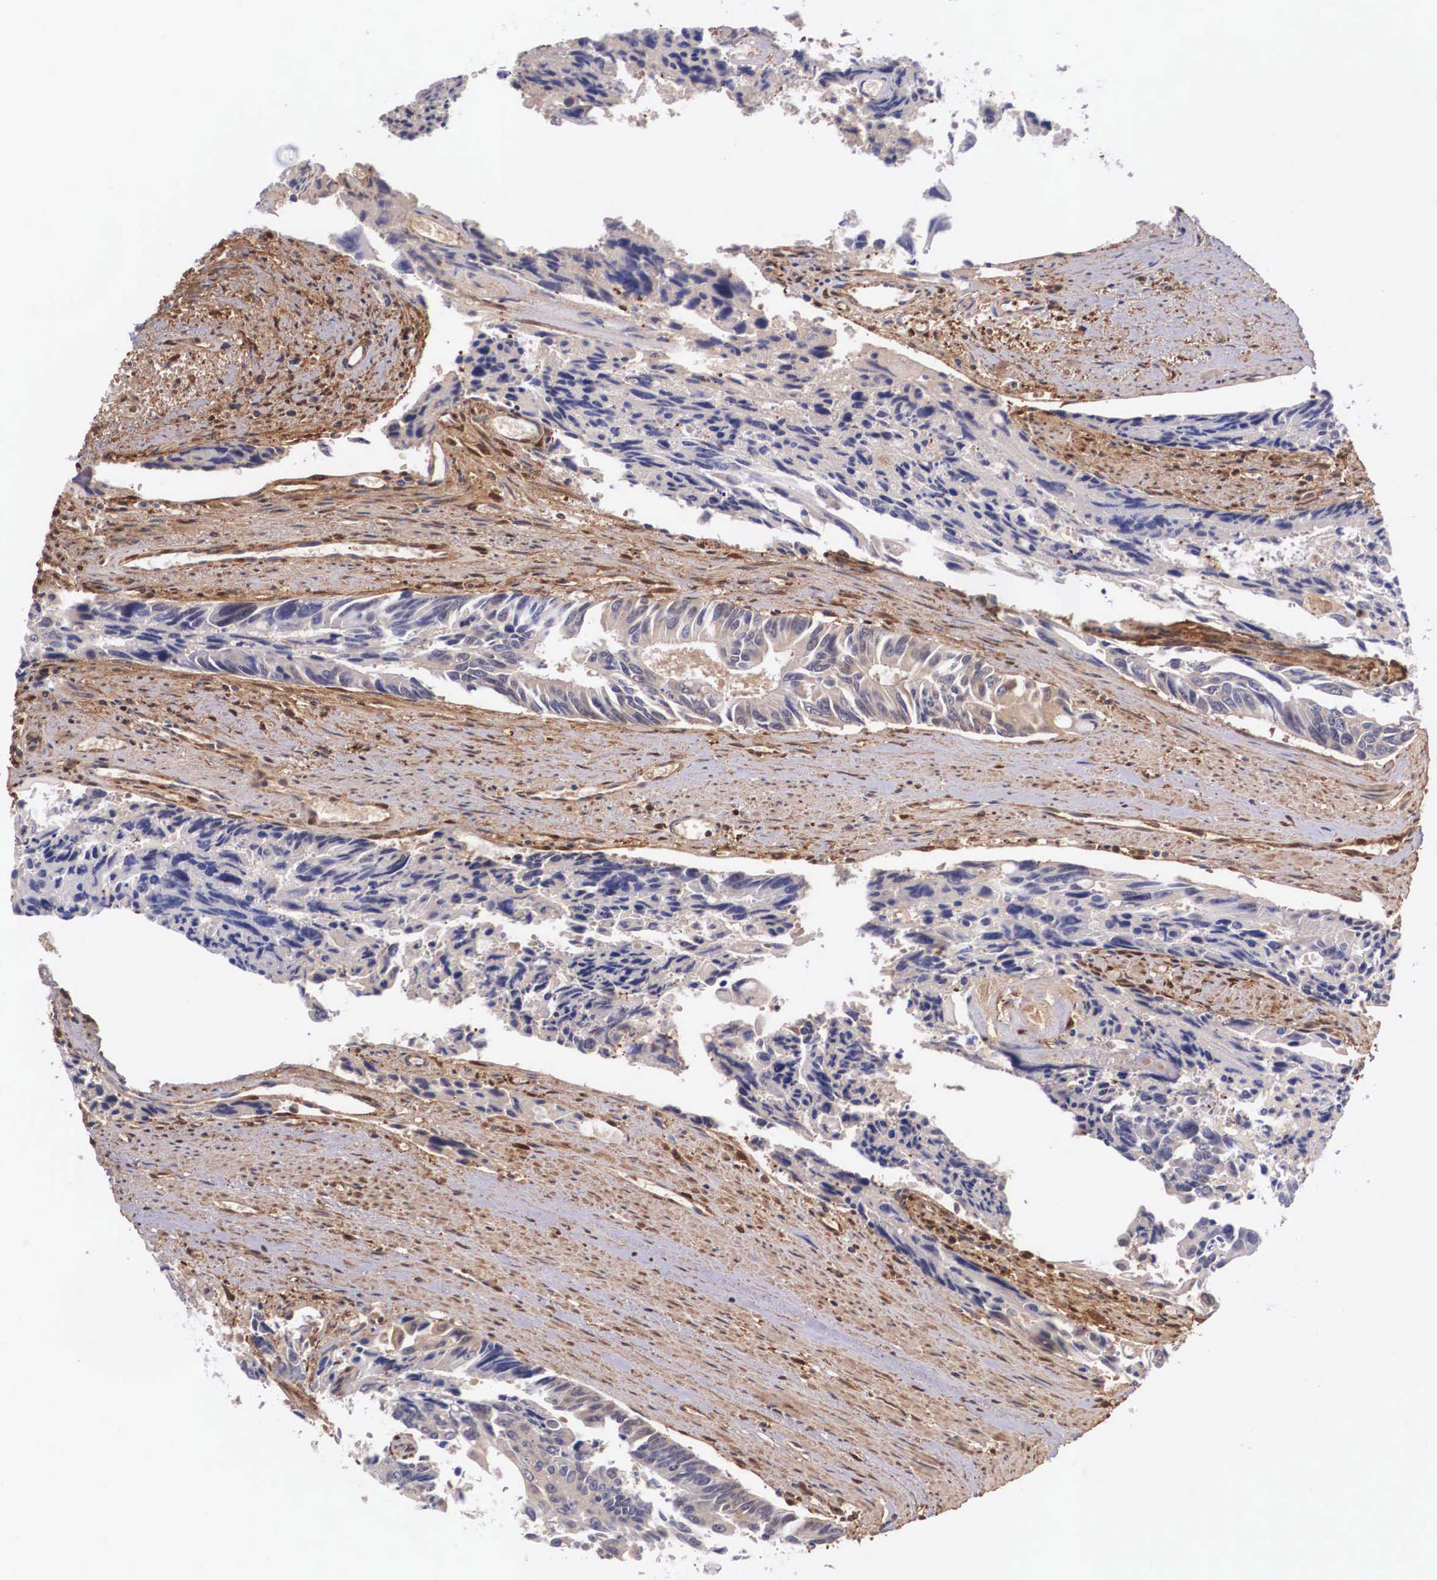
{"staining": {"intensity": "negative", "quantity": "none", "location": "none"}, "tissue": "colorectal cancer", "cell_type": "Tumor cells", "image_type": "cancer", "snomed": [{"axis": "morphology", "description": "Adenocarcinoma, NOS"}, {"axis": "topography", "description": "Rectum"}], "caption": "High magnification brightfield microscopy of adenocarcinoma (colorectal) stained with DAB (3,3'-diaminobenzidine) (brown) and counterstained with hematoxylin (blue): tumor cells show no significant expression.", "gene": "LGALS1", "patient": {"sex": "male", "age": 76}}